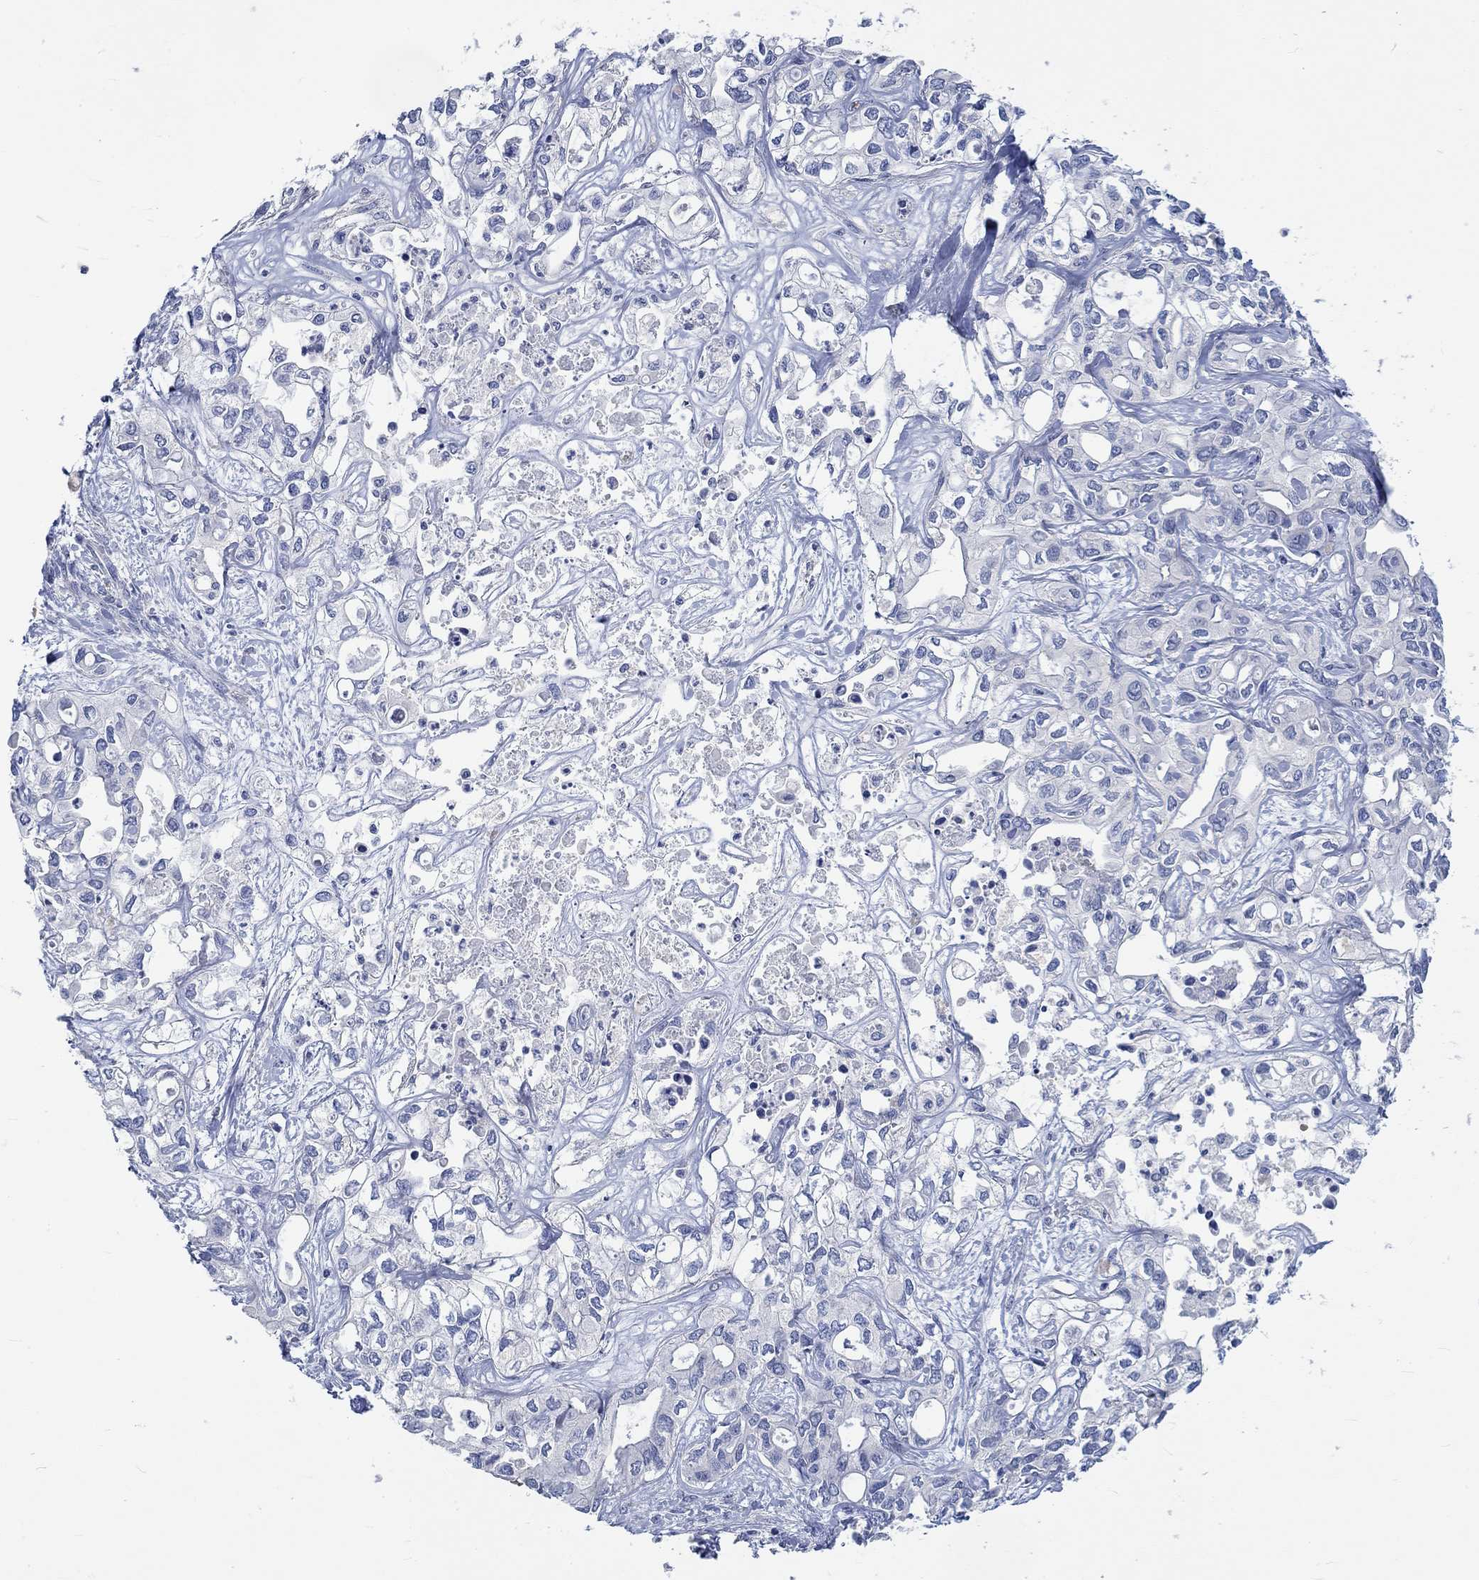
{"staining": {"intensity": "negative", "quantity": "none", "location": "none"}, "tissue": "liver cancer", "cell_type": "Tumor cells", "image_type": "cancer", "snomed": [{"axis": "morphology", "description": "Cholangiocarcinoma"}, {"axis": "topography", "description": "Liver"}], "caption": "A high-resolution image shows immunohistochemistry (IHC) staining of liver cancer (cholangiocarcinoma), which demonstrates no significant staining in tumor cells.", "gene": "KCNA1", "patient": {"sex": "female", "age": 64}}